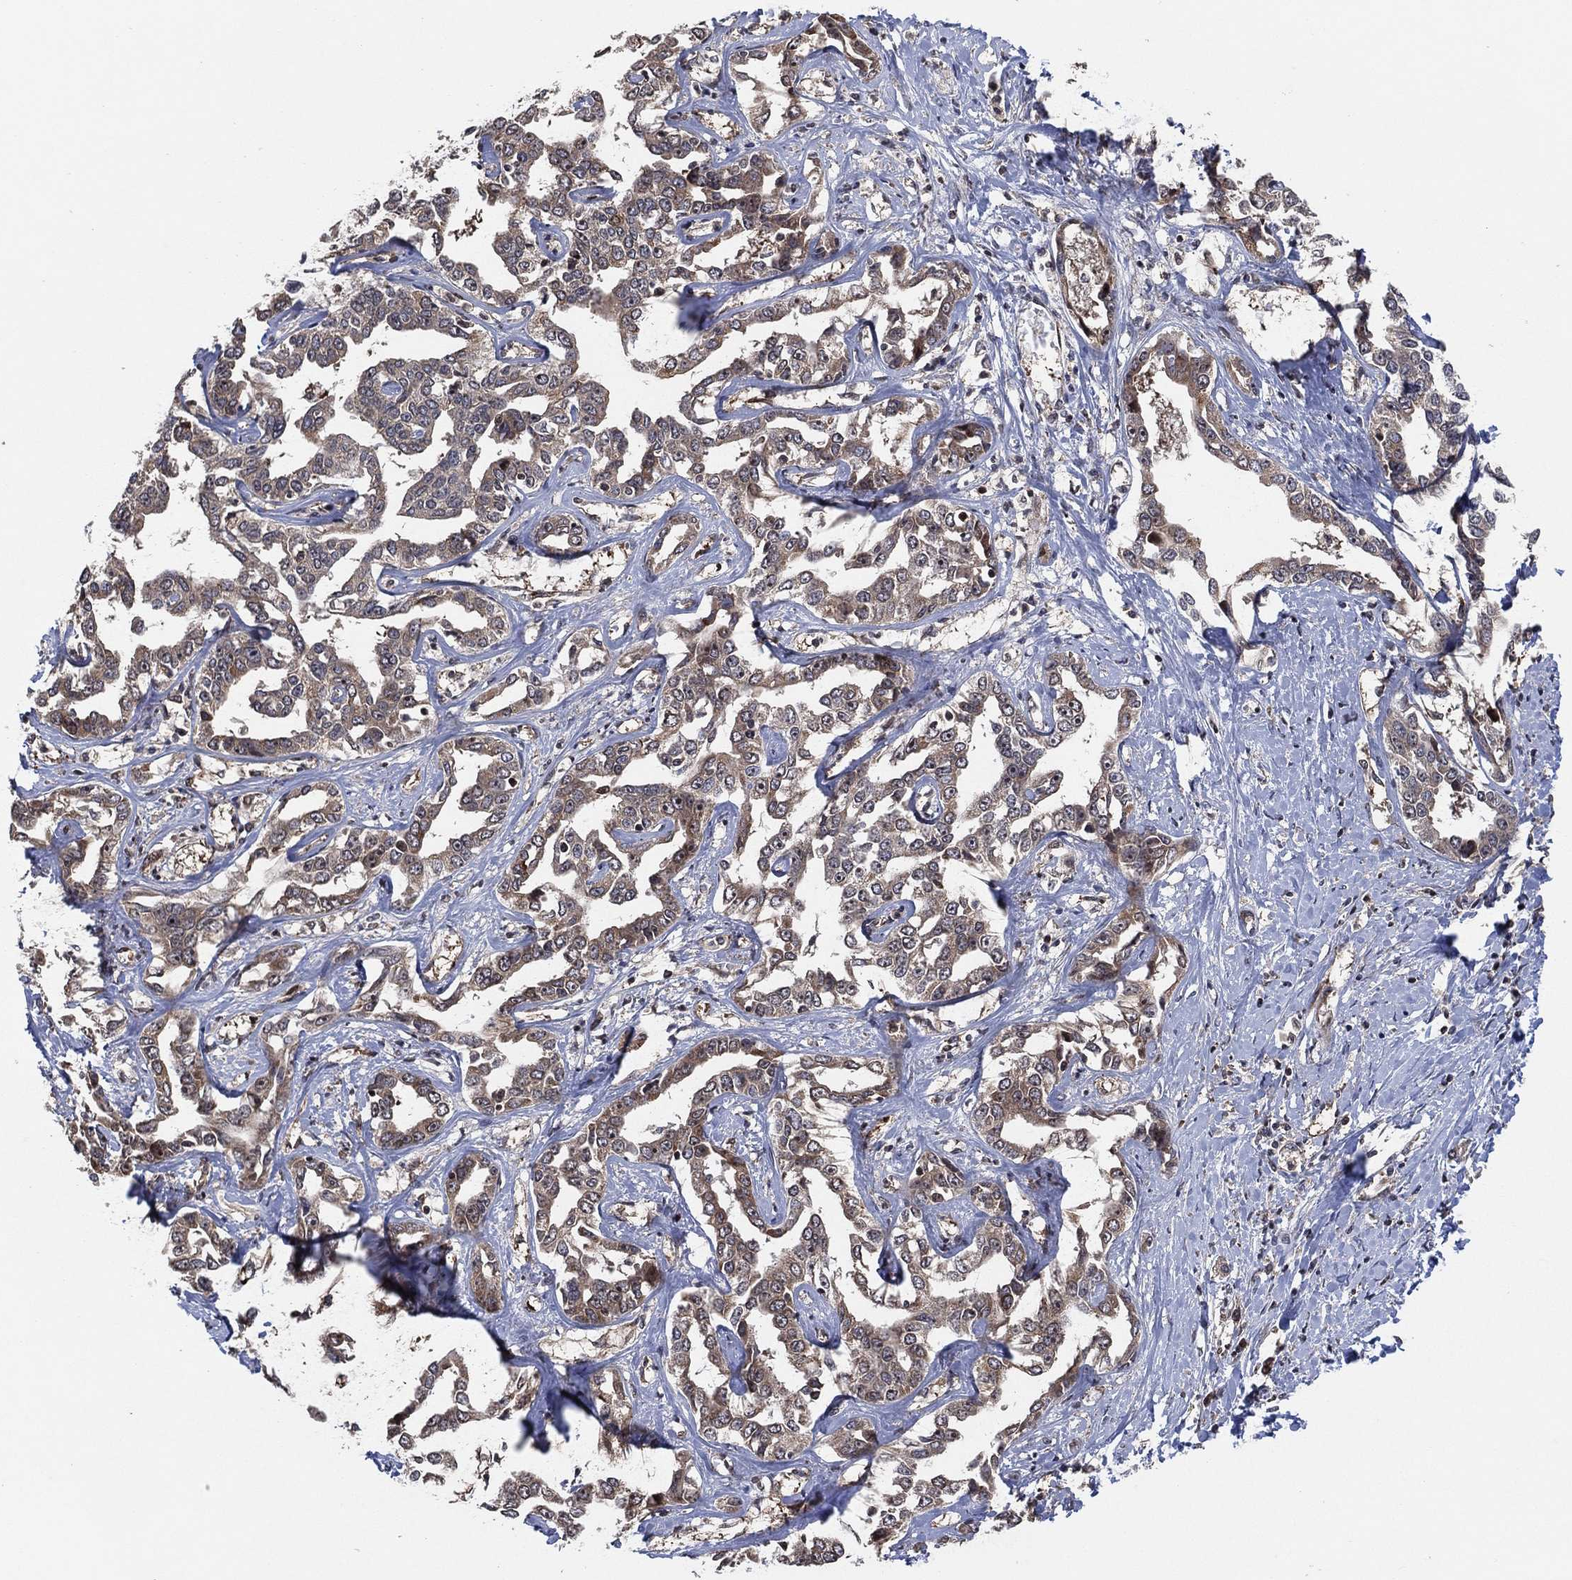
{"staining": {"intensity": "weak", "quantity": ">75%", "location": "cytoplasmic/membranous"}, "tissue": "liver cancer", "cell_type": "Tumor cells", "image_type": "cancer", "snomed": [{"axis": "morphology", "description": "Cholangiocarcinoma"}, {"axis": "topography", "description": "Liver"}], "caption": "Liver cancer stained with immunohistochemistry (IHC) exhibits weak cytoplasmic/membranous staining in approximately >75% of tumor cells. (Stains: DAB in brown, nuclei in blue, Microscopy: brightfield microscopy at high magnification).", "gene": "TMCO1", "patient": {"sex": "male", "age": 59}}